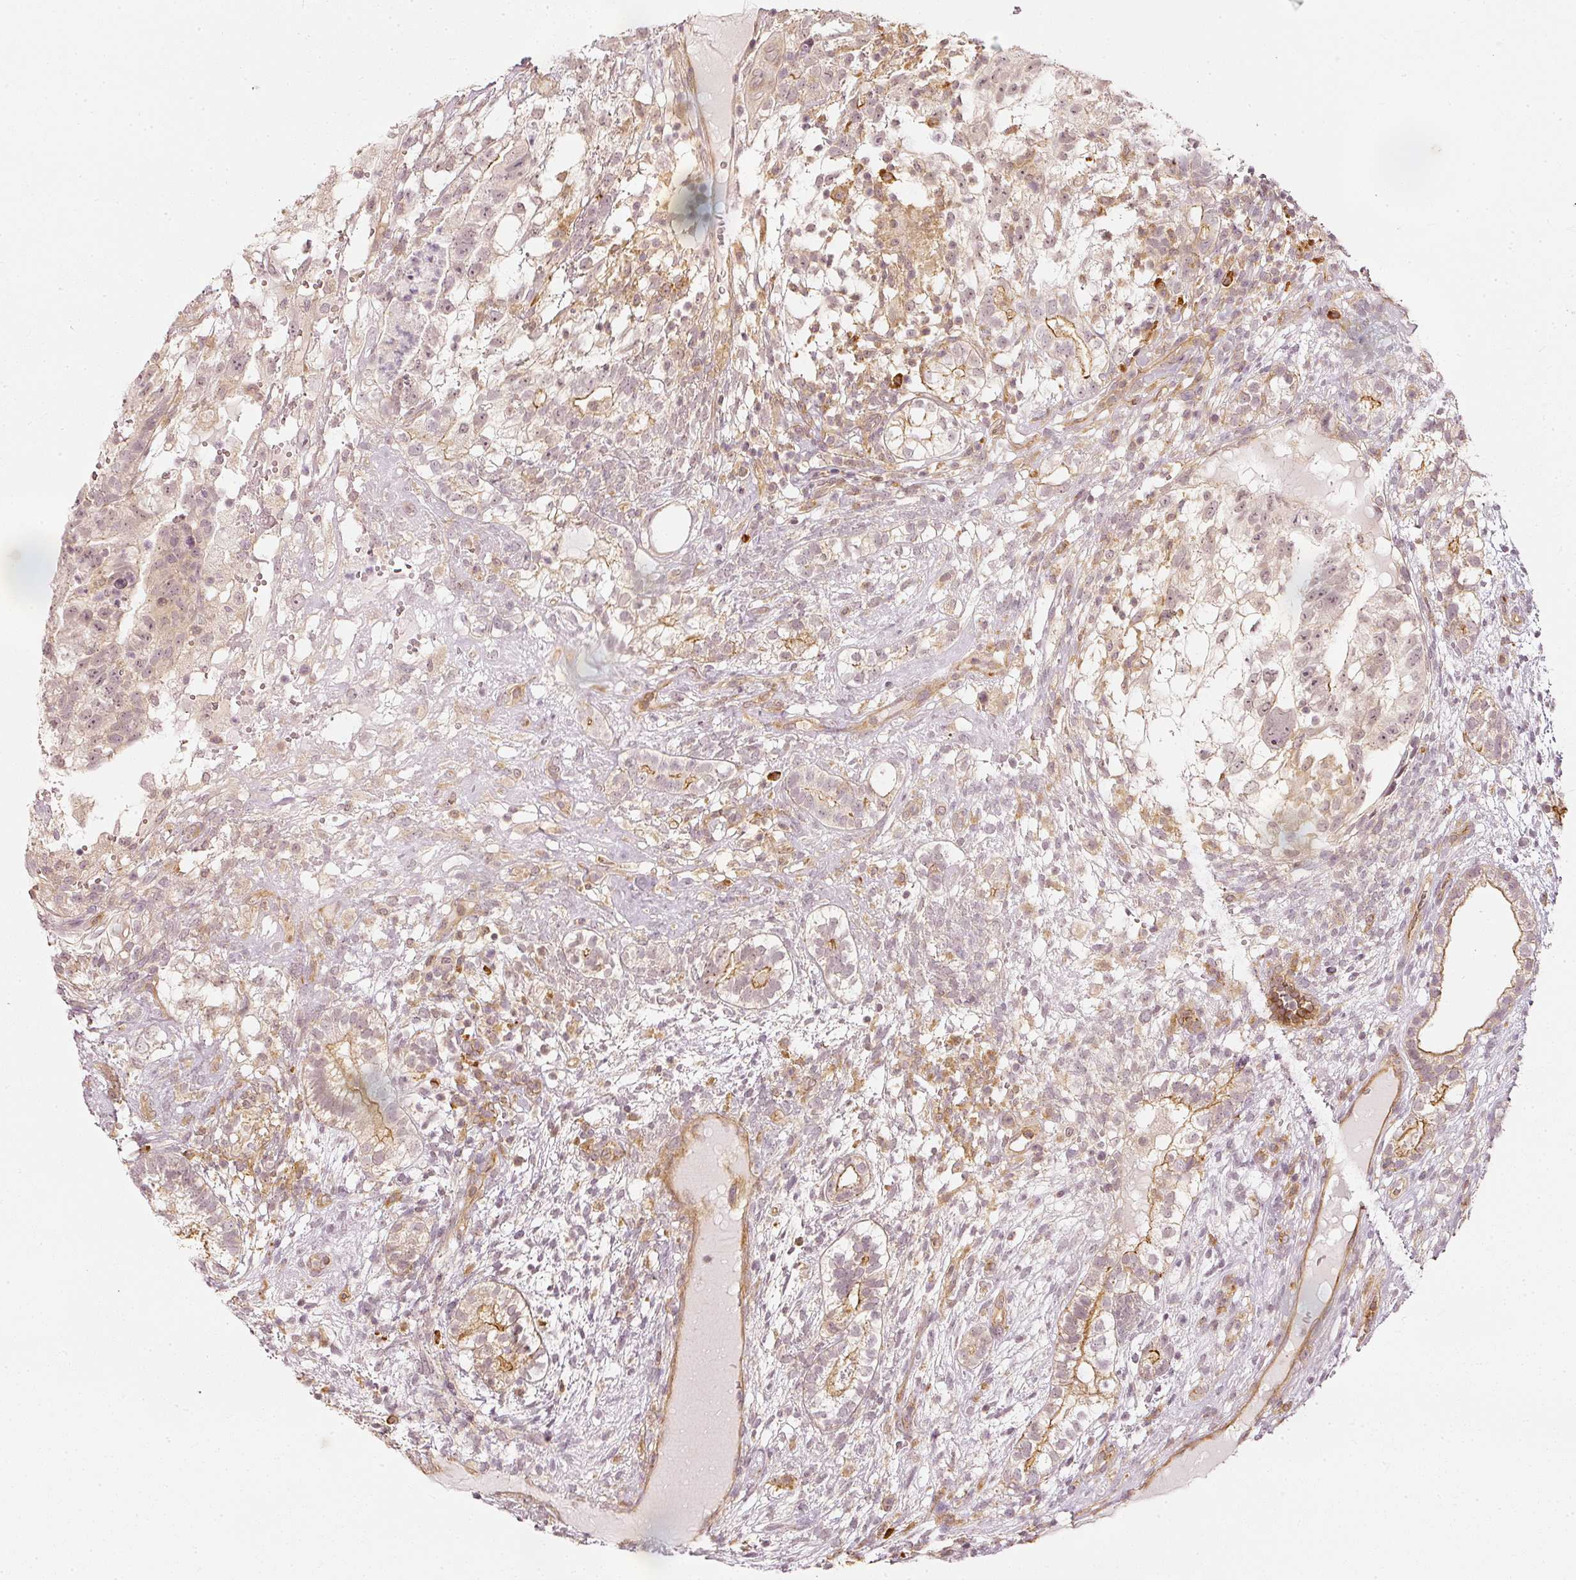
{"staining": {"intensity": "moderate", "quantity": "25%-75%", "location": "cytoplasmic/membranous"}, "tissue": "testis cancer", "cell_type": "Tumor cells", "image_type": "cancer", "snomed": [{"axis": "morphology", "description": "Seminoma, NOS"}, {"axis": "morphology", "description": "Carcinoma, Embryonal, NOS"}, {"axis": "topography", "description": "Testis"}], "caption": "High-power microscopy captured an immunohistochemistry (IHC) photomicrograph of seminoma (testis), revealing moderate cytoplasmic/membranous positivity in about 25%-75% of tumor cells.", "gene": "DRD2", "patient": {"sex": "male", "age": 41}}